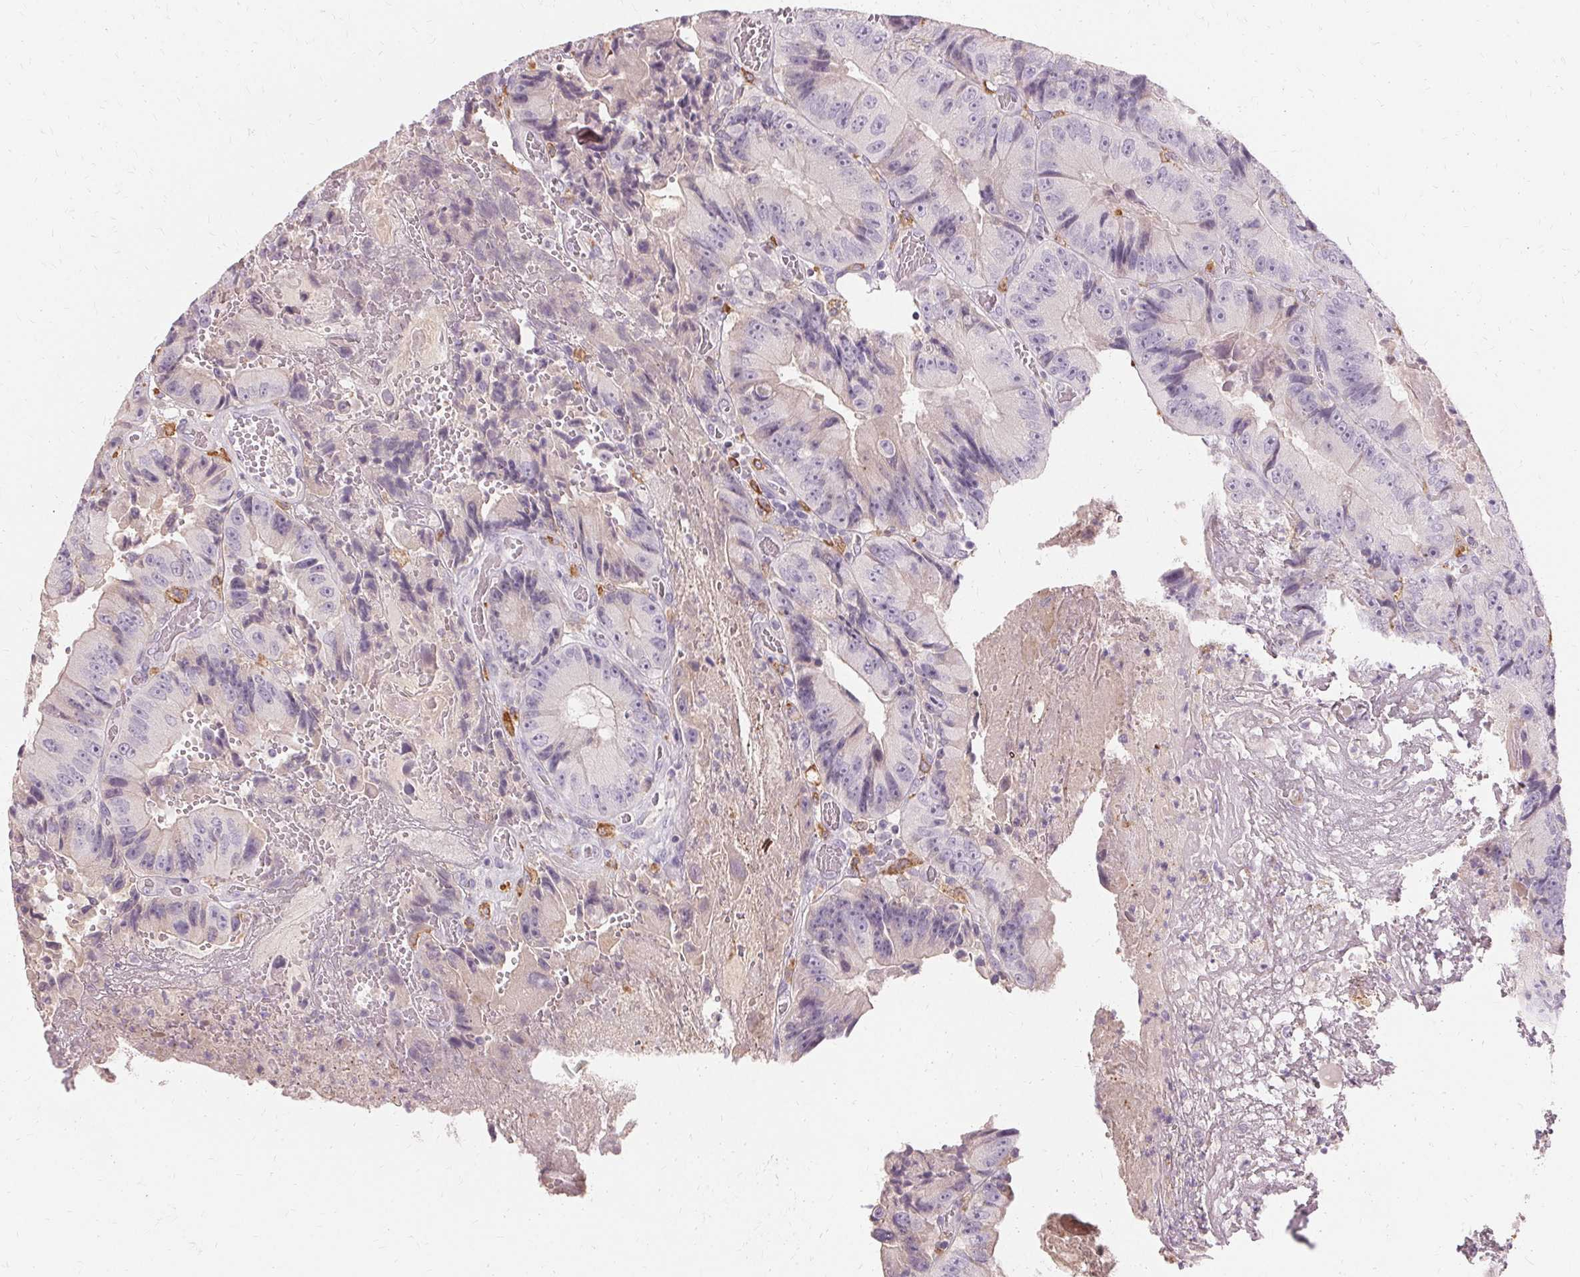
{"staining": {"intensity": "negative", "quantity": "none", "location": "none"}, "tissue": "colorectal cancer", "cell_type": "Tumor cells", "image_type": "cancer", "snomed": [{"axis": "morphology", "description": "Adenocarcinoma, NOS"}, {"axis": "topography", "description": "Colon"}], "caption": "An IHC photomicrograph of colorectal cancer (adenocarcinoma) is shown. There is no staining in tumor cells of colorectal cancer (adenocarcinoma). (IHC, brightfield microscopy, high magnification).", "gene": "IFNGR1", "patient": {"sex": "female", "age": 86}}